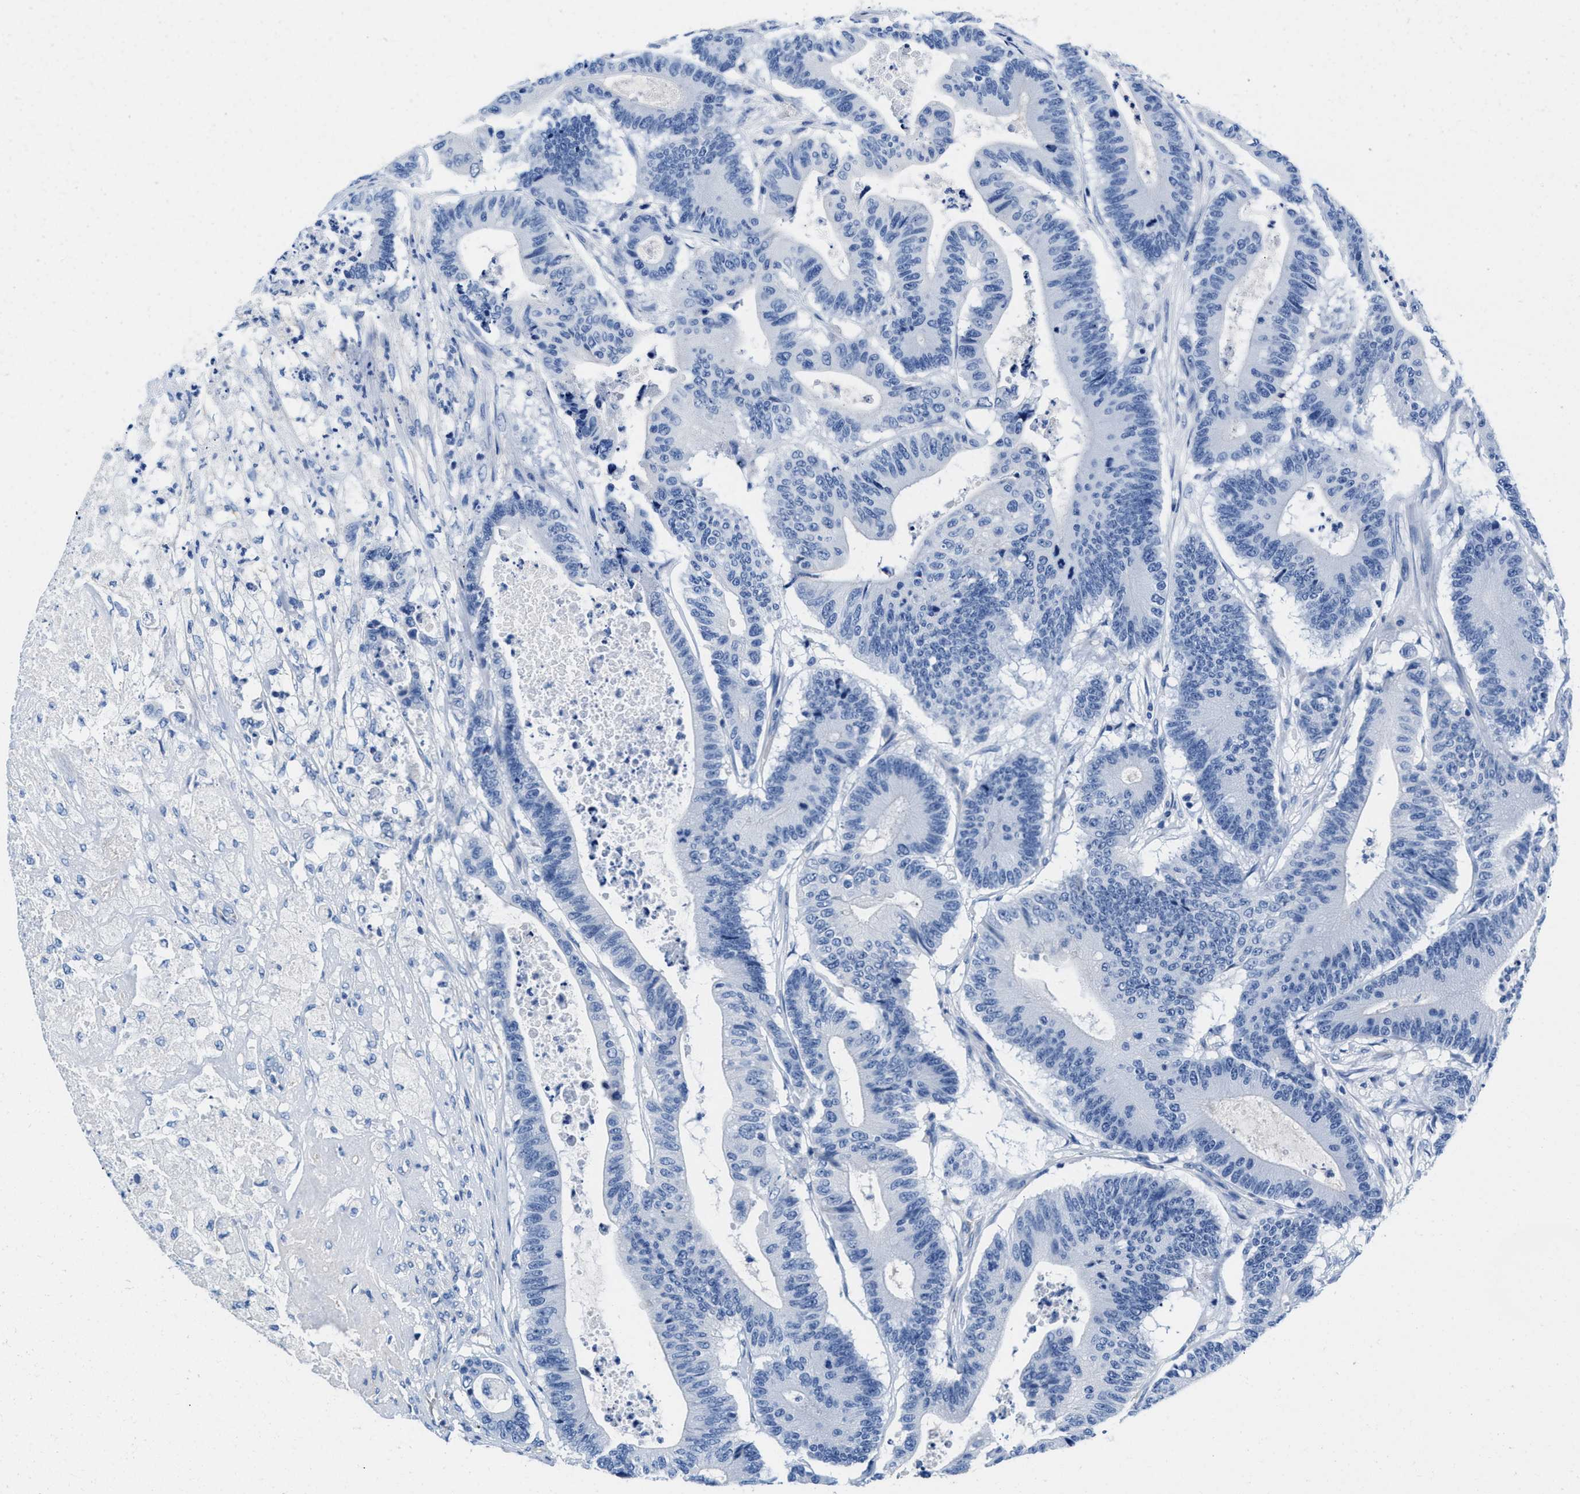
{"staining": {"intensity": "negative", "quantity": "none", "location": "none"}, "tissue": "colorectal cancer", "cell_type": "Tumor cells", "image_type": "cancer", "snomed": [{"axis": "morphology", "description": "Adenocarcinoma, NOS"}, {"axis": "topography", "description": "Colon"}], "caption": "High magnification brightfield microscopy of adenocarcinoma (colorectal) stained with DAB (3,3'-diaminobenzidine) (brown) and counterstained with hematoxylin (blue): tumor cells show no significant positivity.", "gene": "SLFN13", "patient": {"sex": "female", "age": 84}}